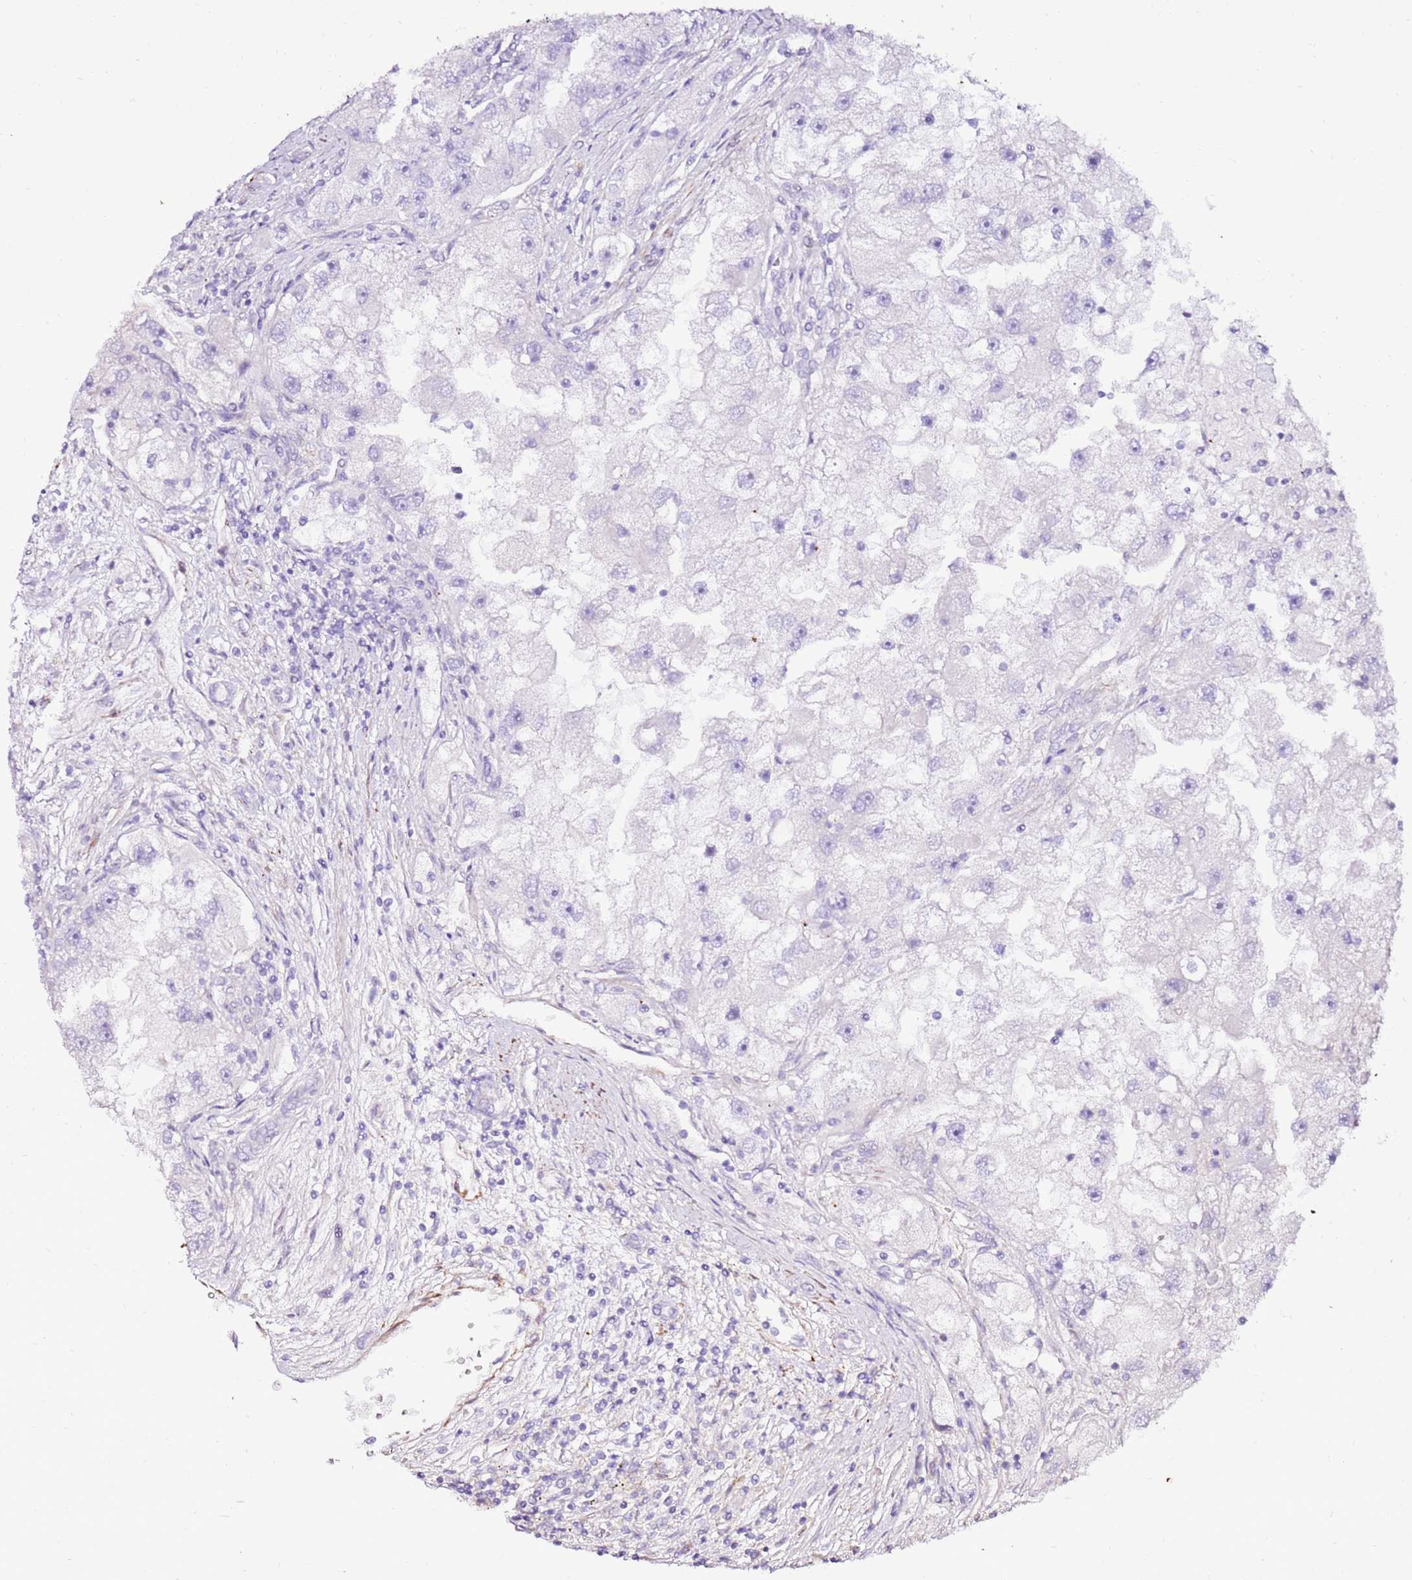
{"staining": {"intensity": "negative", "quantity": "none", "location": "none"}, "tissue": "renal cancer", "cell_type": "Tumor cells", "image_type": "cancer", "snomed": [{"axis": "morphology", "description": "Adenocarcinoma, NOS"}, {"axis": "topography", "description": "Kidney"}], "caption": "This photomicrograph is of renal cancer stained with immunohistochemistry to label a protein in brown with the nuclei are counter-stained blue. There is no positivity in tumor cells.", "gene": "ART5", "patient": {"sex": "male", "age": 63}}